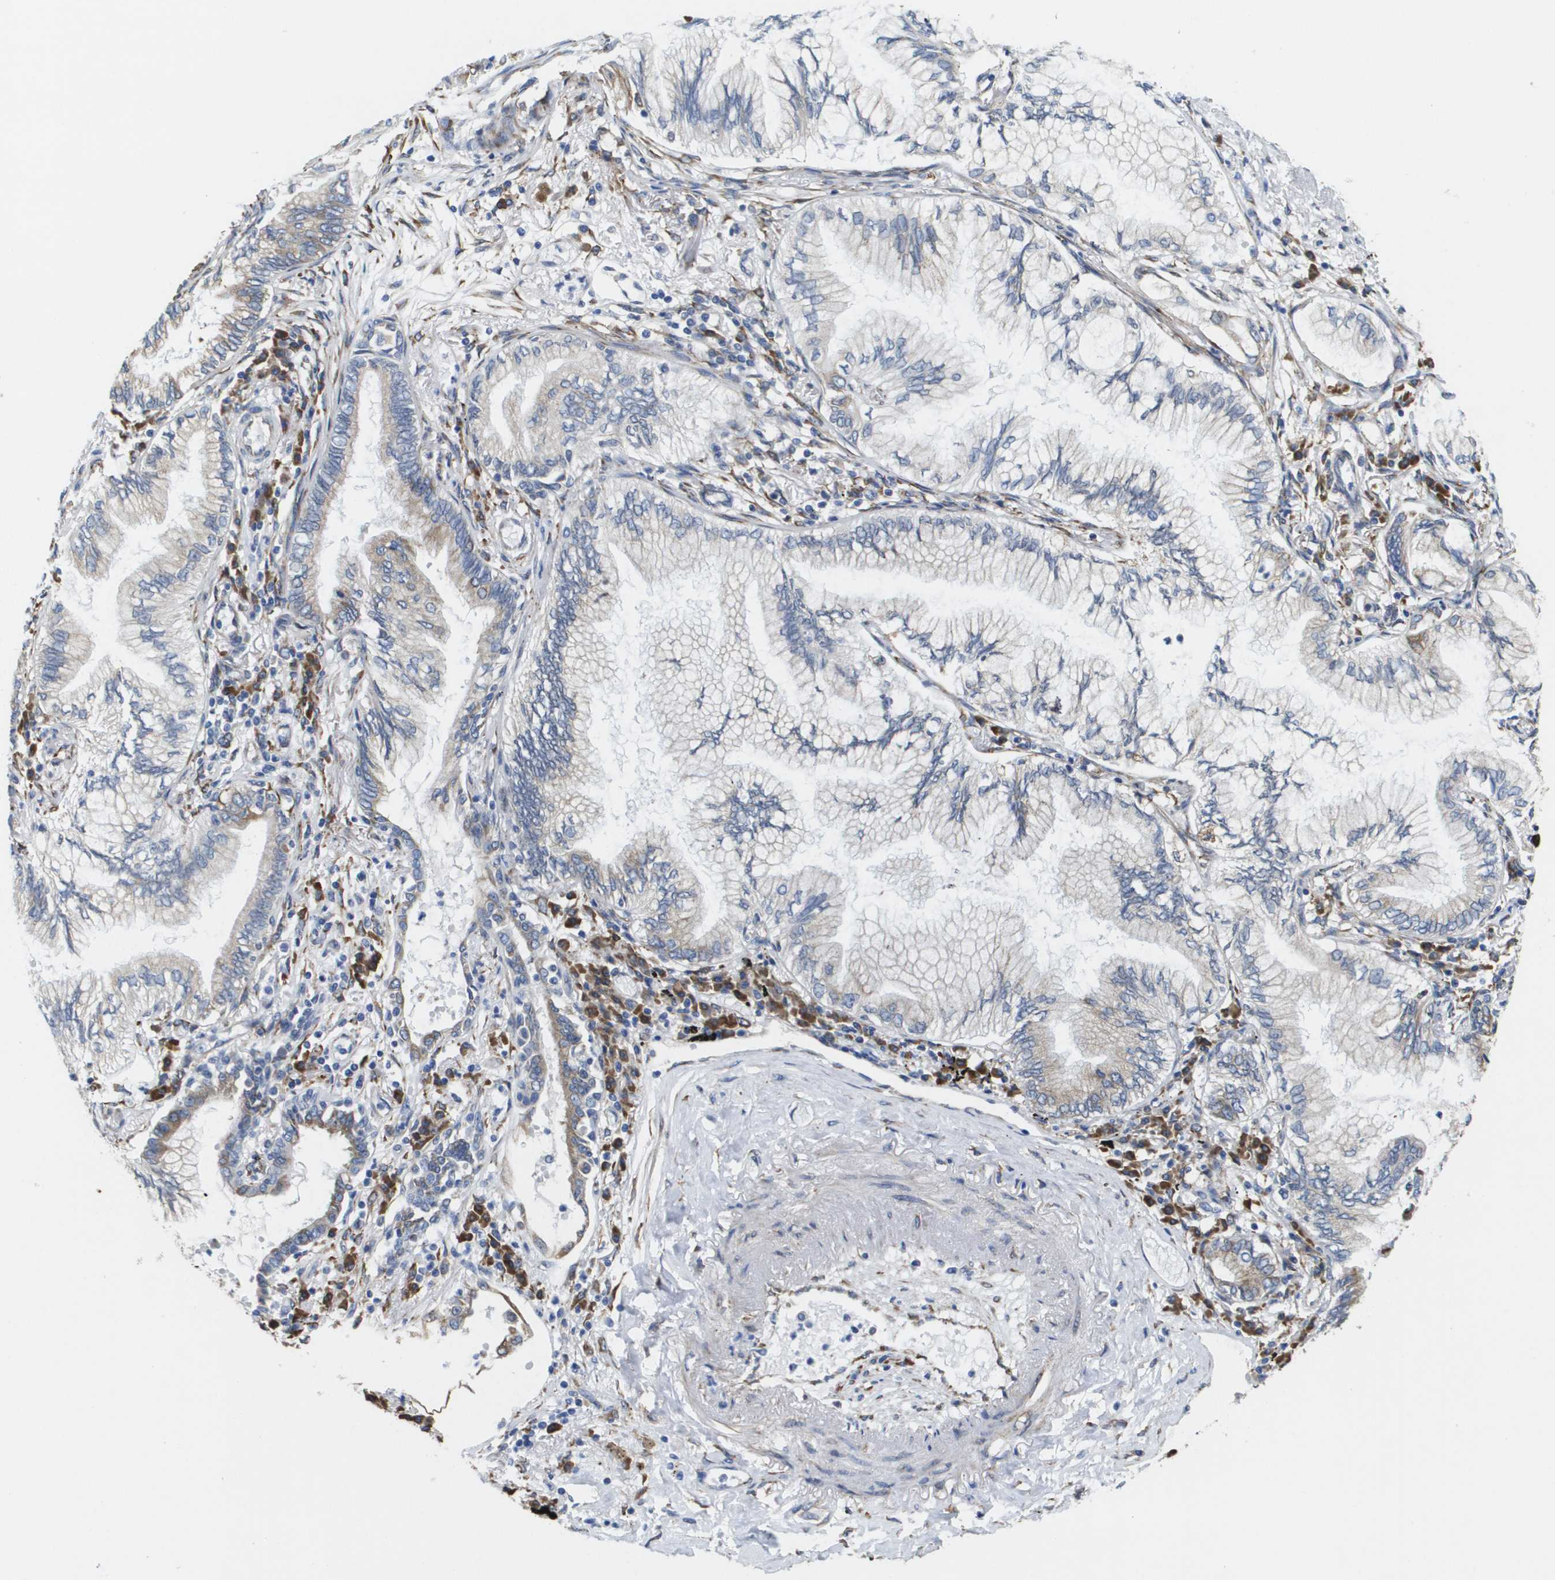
{"staining": {"intensity": "negative", "quantity": "none", "location": "none"}, "tissue": "lung cancer", "cell_type": "Tumor cells", "image_type": "cancer", "snomed": [{"axis": "morphology", "description": "Normal tissue, NOS"}, {"axis": "morphology", "description": "Adenocarcinoma, NOS"}, {"axis": "topography", "description": "Bronchus"}, {"axis": "topography", "description": "Lung"}], "caption": "Immunohistochemistry of lung cancer displays no staining in tumor cells. (Stains: DAB IHC with hematoxylin counter stain, Microscopy: brightfield microscopy at high magnification).", "gene": "ST3GAL2", "patient": {"sex": "female", "age": 70}}